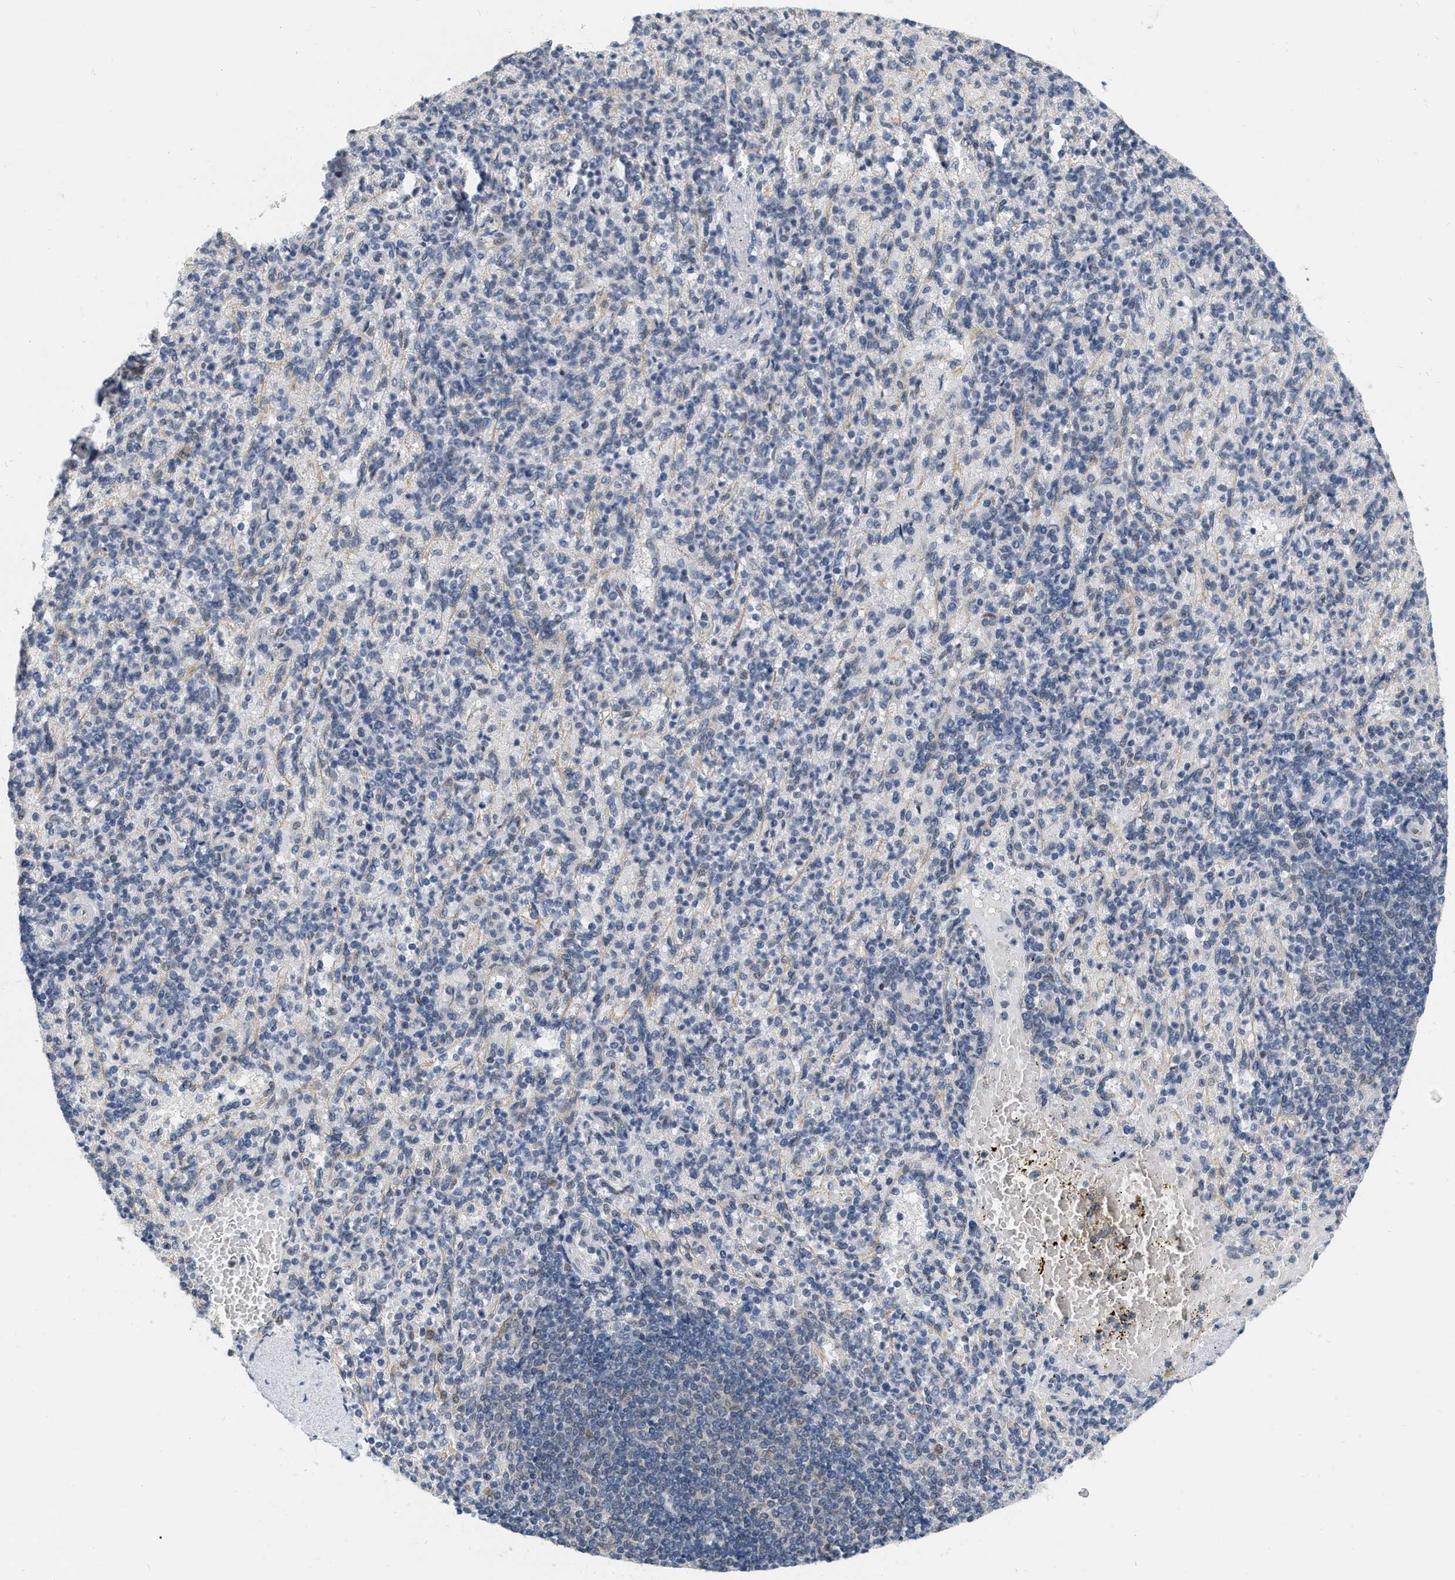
{"staining": {"intensity": "negative", "quantity": "none", "location": "none"}, "tissue": "spleen", "cell_type": "Cells in red pulp", "image_type": "normal", "snomed": [{"axis": "morphology", "description": "Normal tissue, NOS"}, {"axis": "topography", "description": "Spleen"}], "caption": "This is a image of immunohistochemistry staining of normal spleen, which shows no positivity in cells in red pulp. Nuclei are stained in blue.", "gene": "RUVBL1", "patient": {"sex": "female", "age": 74}}